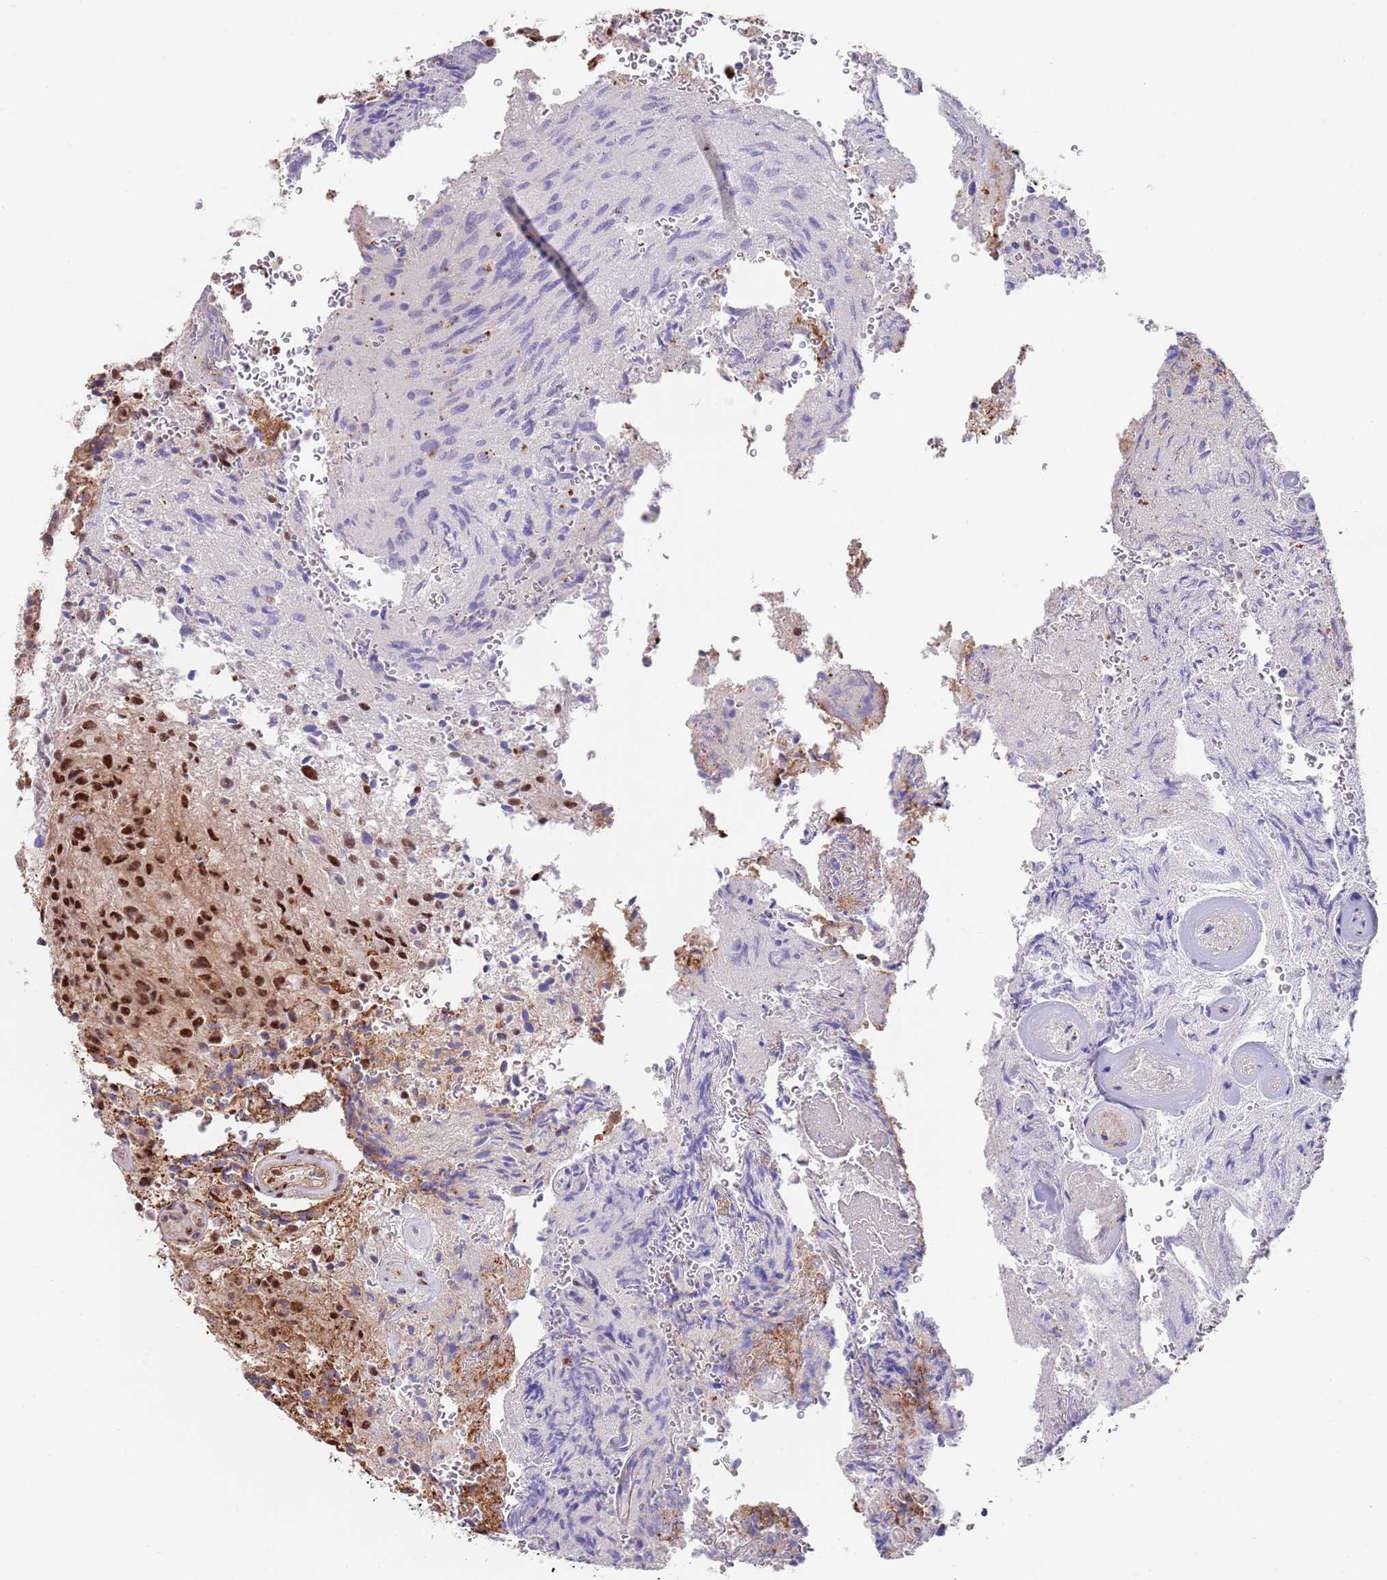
{"staining": {"intensity": "strong", "quantity": ">75%", "location": "nuclear"}, "tissue": "glioma", "cell_type": "Tumor cells", "image_type": "cancer", "snomed": [{"axis": "morphology", "description": "Normal tissue, NOS"}, {"axis": "morphology", "description": "Glioma, malignant, High grade"}, {"axis": "topography", "description": "Cerebral cortex"}], "caption": "This is an image of immunohistochemistry (IHC) staining of high-grade glioma (malignant), which shows strong expression in the nuclear of tumor cells.", "gene": "BPNT1", "patient": {"sex": "male", "age": 56}}